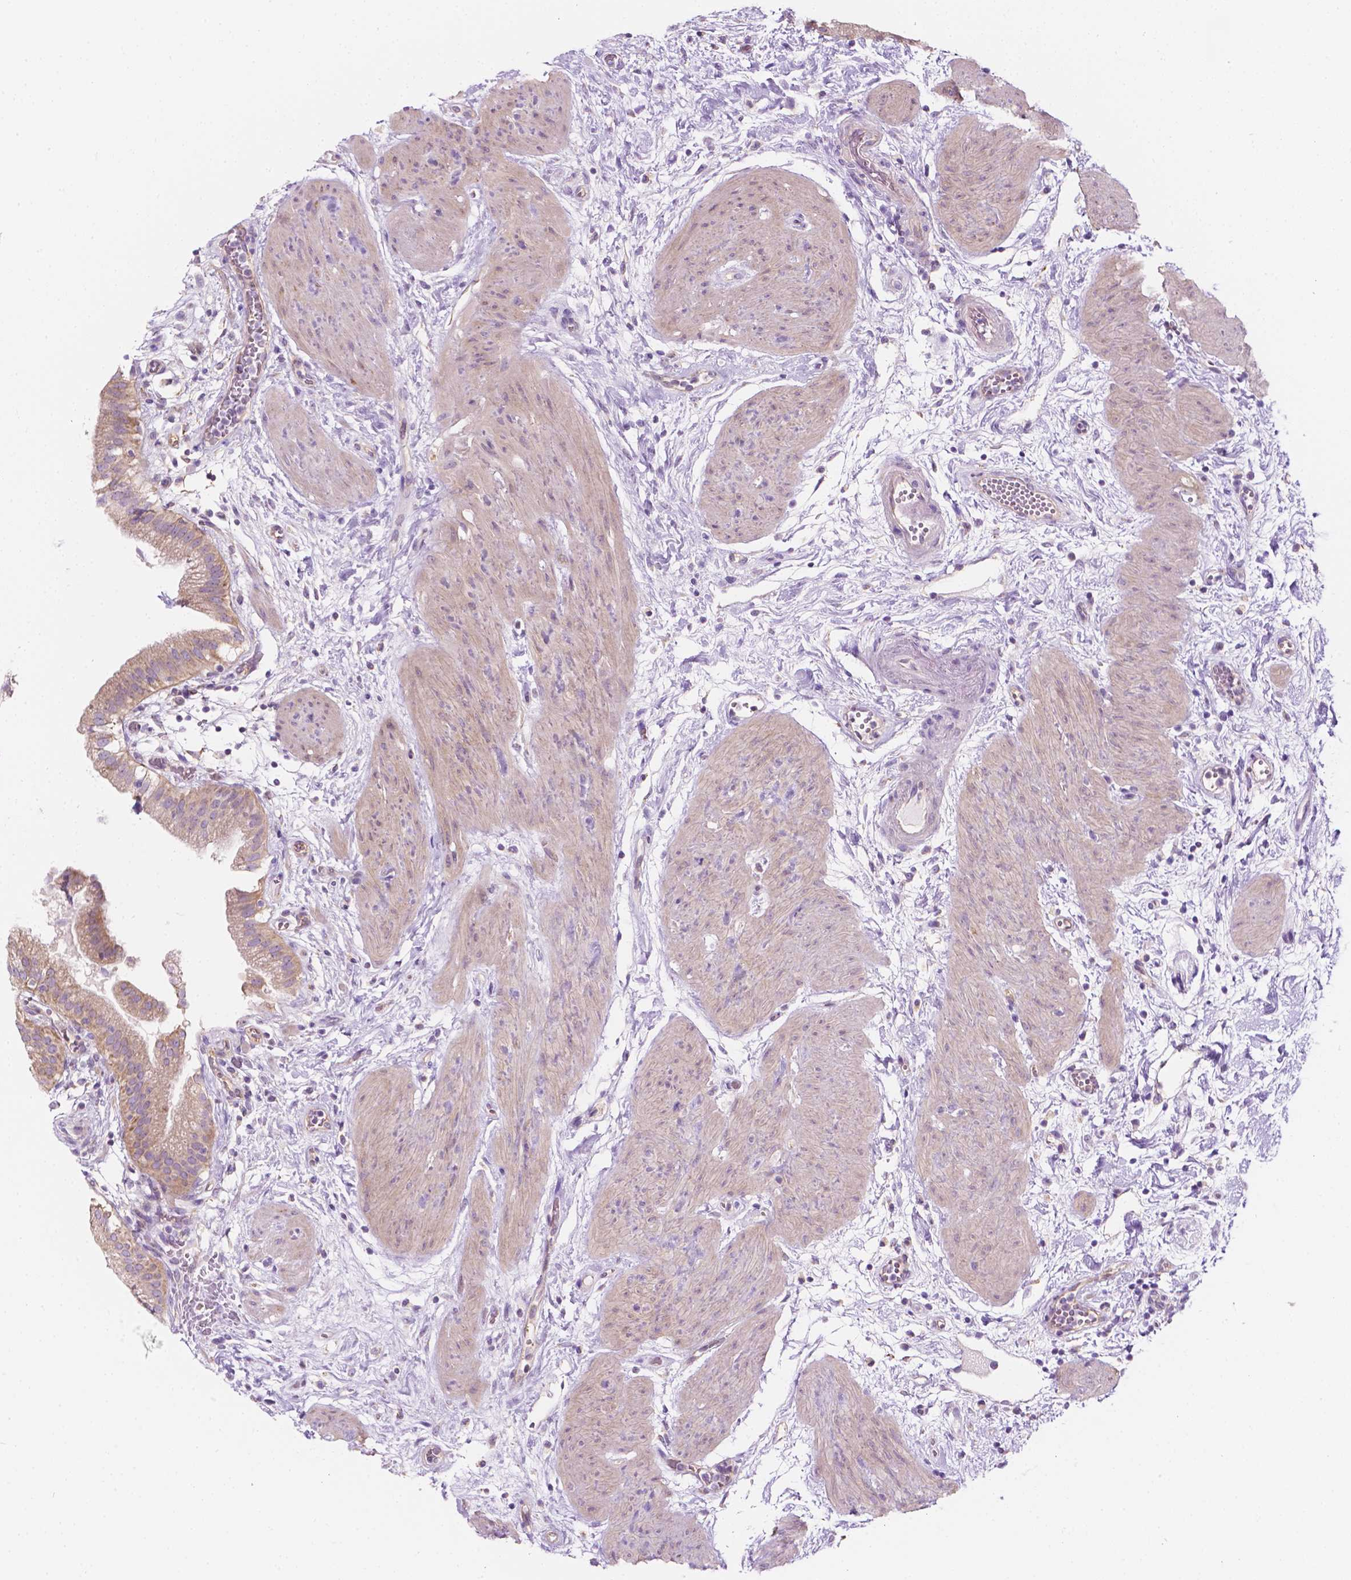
{"staining": {"intensity": "weak", "quantity": ">75%", "location": "cytoplasmic/membranous"}, "tissue": "gallbladder", "cell_type": "Glandular cells", "image_type": "normal", "snomed": [{"axis": "morphology", "description": "Normal tissue, NOS"}, {"axis": "topography", "description": "Gallbladder"}], "caption": "This micrograph demonstrates IHC staining of benign human gallbladder, with low weak cytoplasmic/membranous staining in approximately >75% of glandular cells.", "gene": "NOS1AP", "patient": {"sex": "female", "age": 65}}